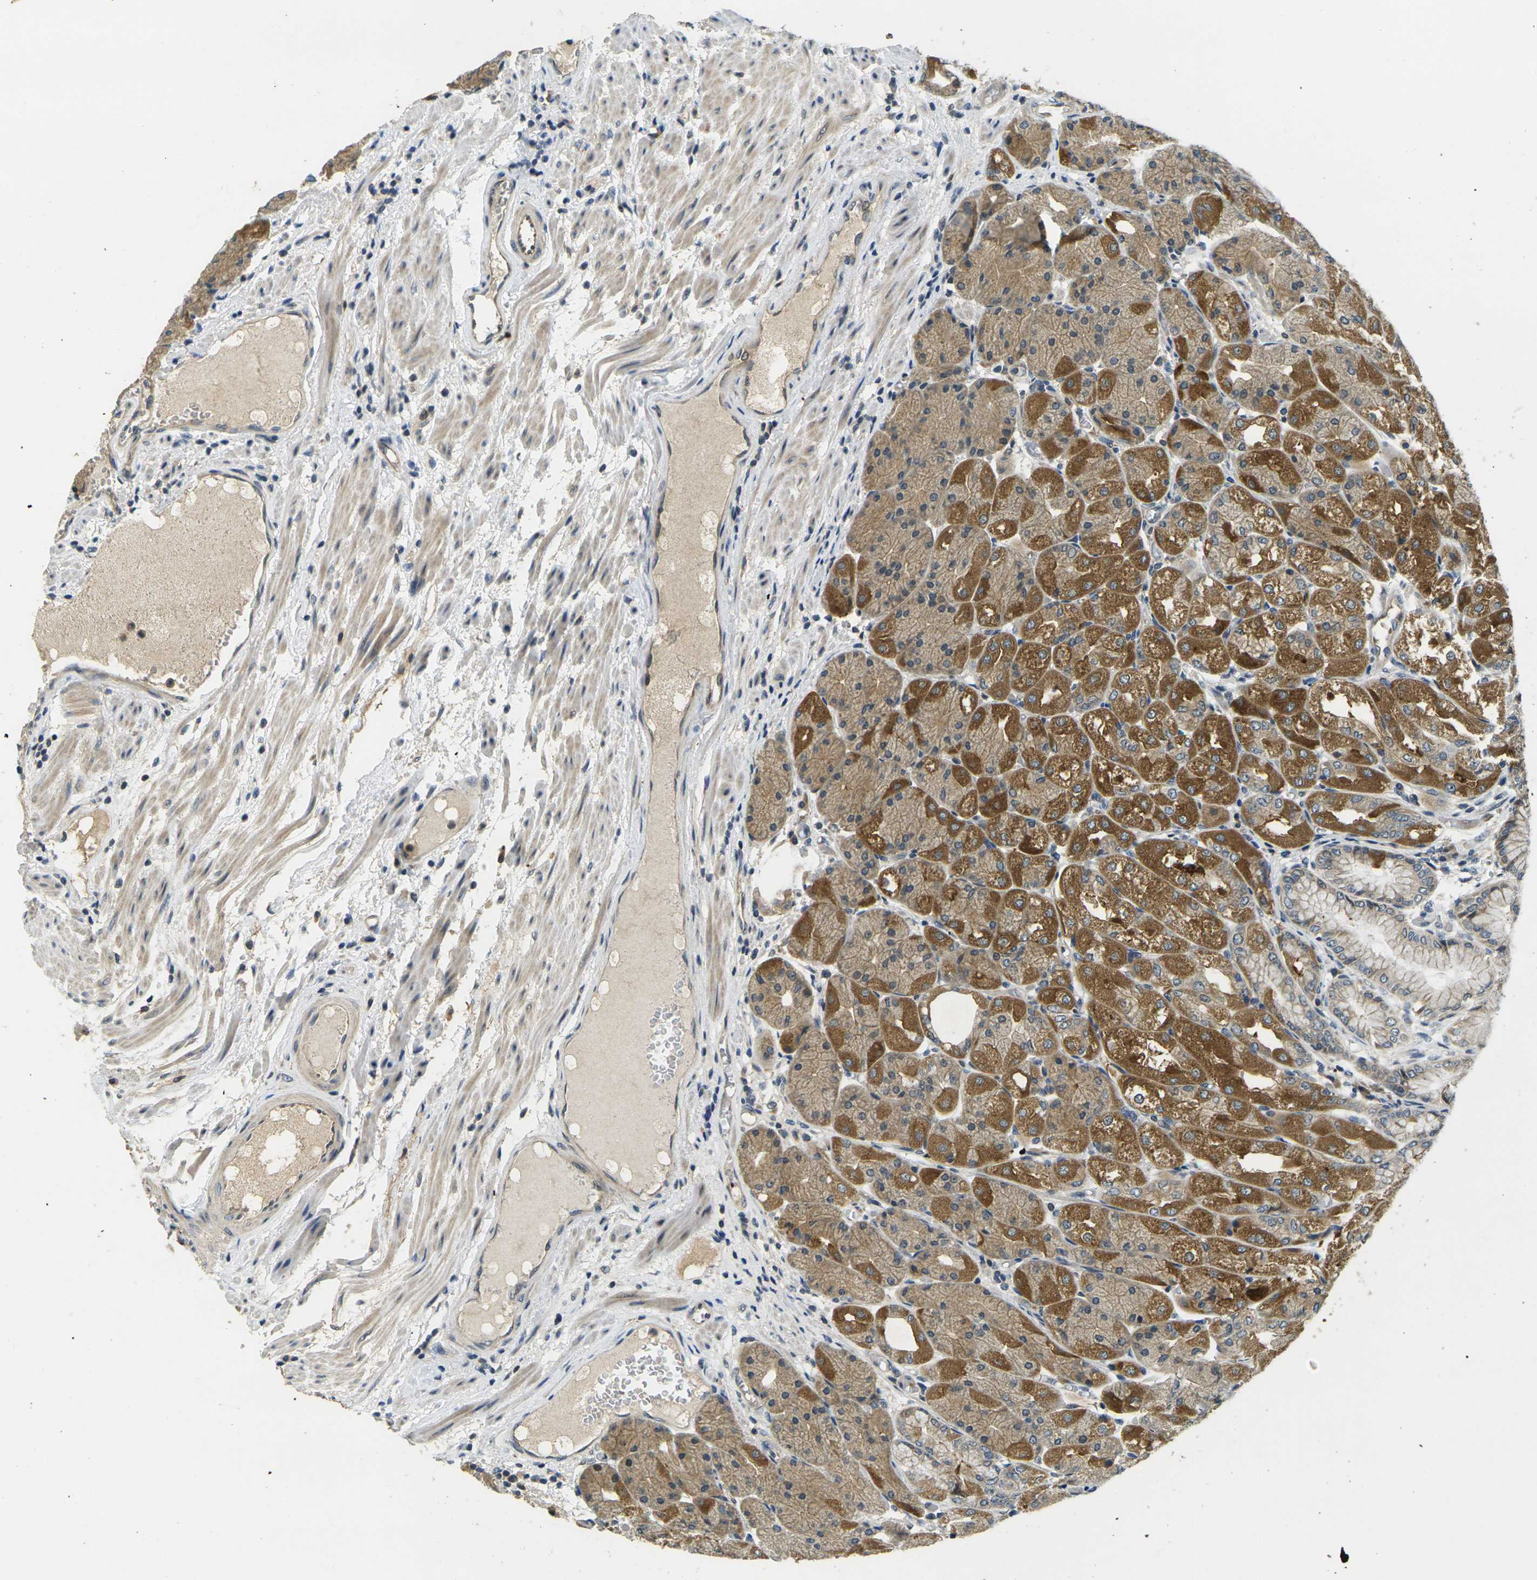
{"staining": {"intensity": "moderate", "quantity": ">75%", "location": "cytoplasmic/membranous"}, "tissue": "stomach", "cell_type": "Glandular cells", "image_type": "normal", "snomed": [{"axis": "morphology", "description": "Normal tissue, NOS"}, {"axis": "topography", "description": "Stomach, upper"}], "caption": "Protein staining demonstrates moderate cytoplasmic/membranous positivity in approximately >75% of glandular cells in normal stomach.", "gene": "MINAR2", "patient": {"sex": "male", "age": 72}}